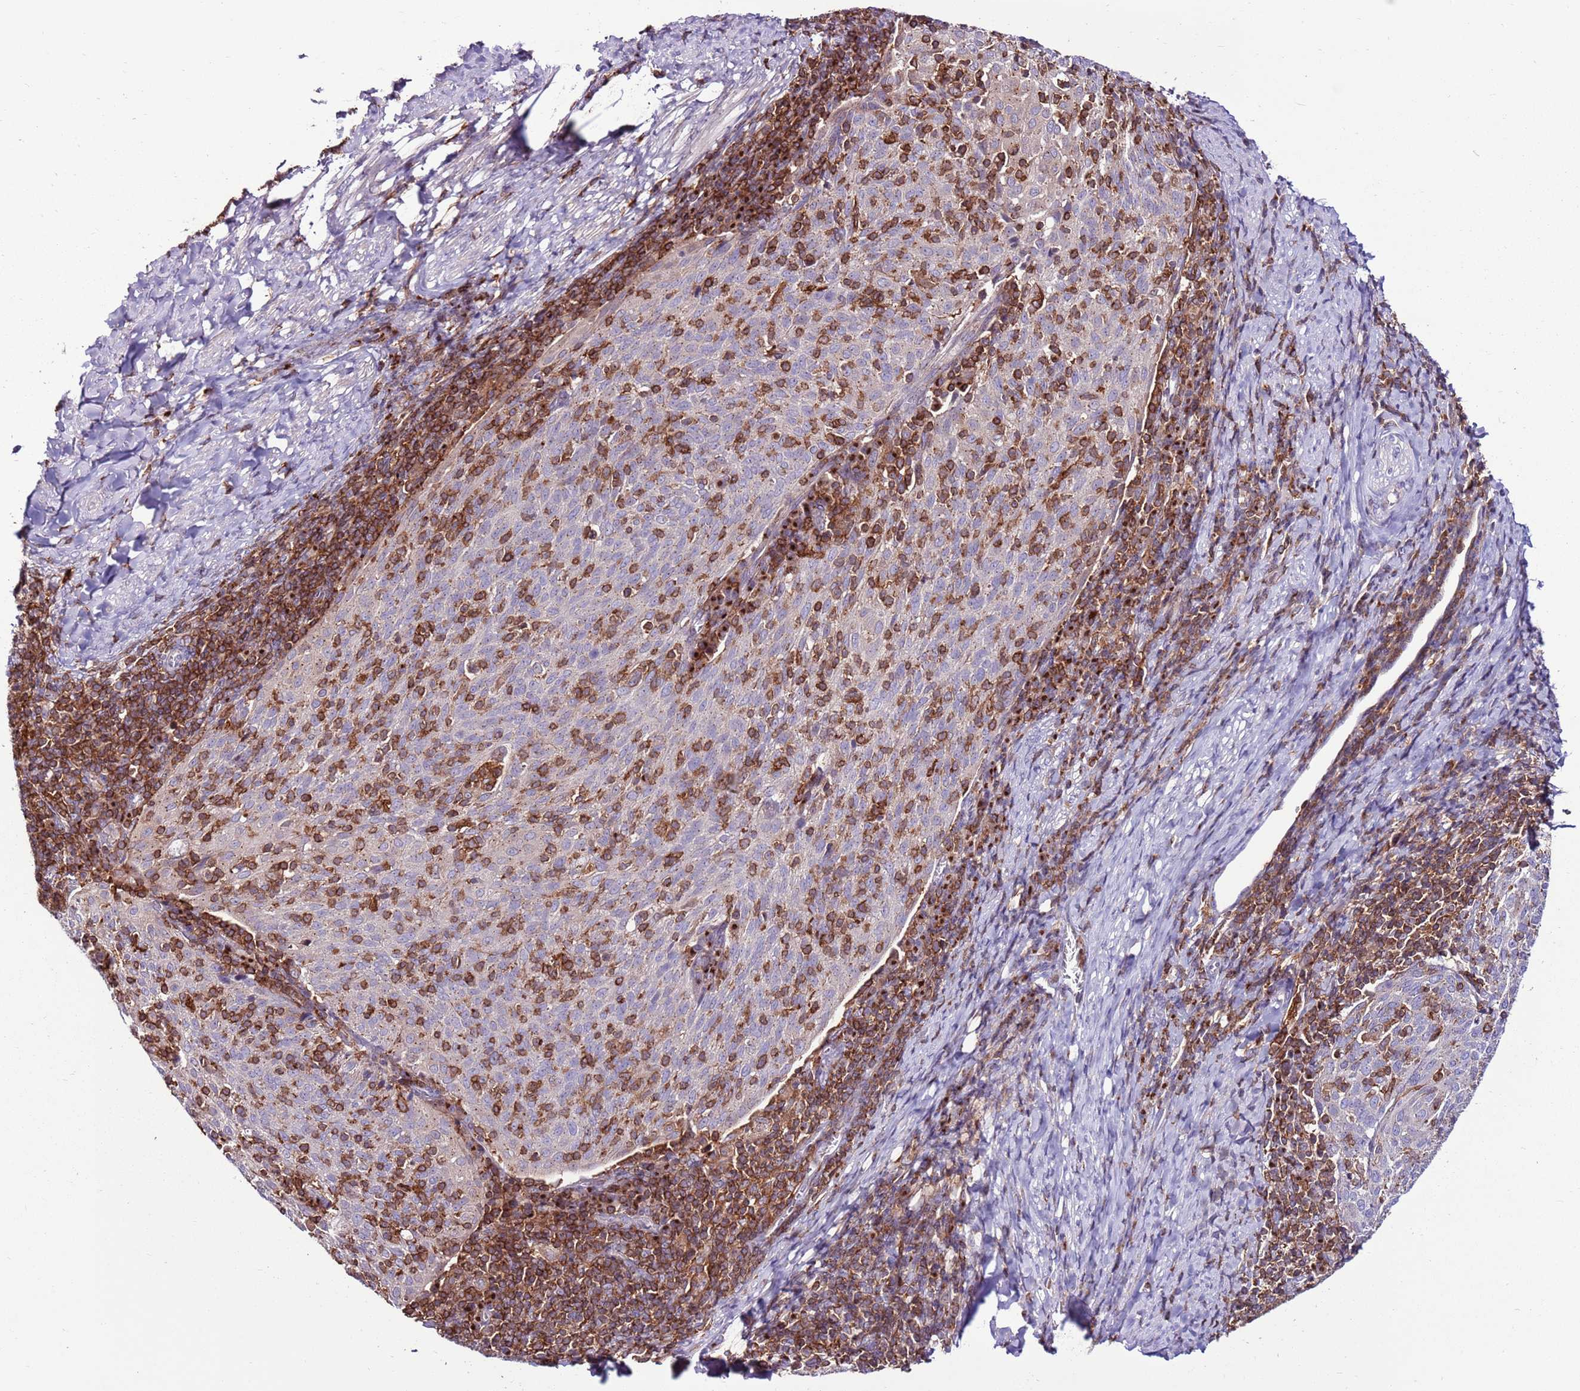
{"staining": {"intensity": "negative", "quantity": "none", "location": "none"}, "tissue": "cervical cancer", "cell_type": "Tumor cells", "image_type": "cancer", "snomed": [{"axis": "morphology", "description": "Squamous cell carcinoma, NOS"}, {"axis": "topography", "description": "Cervix"}], "caption": "The immunohistochemistry (IHC) histopathology image has no significant expression in tumor cells of squamous cell carcinoma (cervical) tissue.", "gene": "ZSWIM1", "patient": {"sex": "female", "age": 52}}